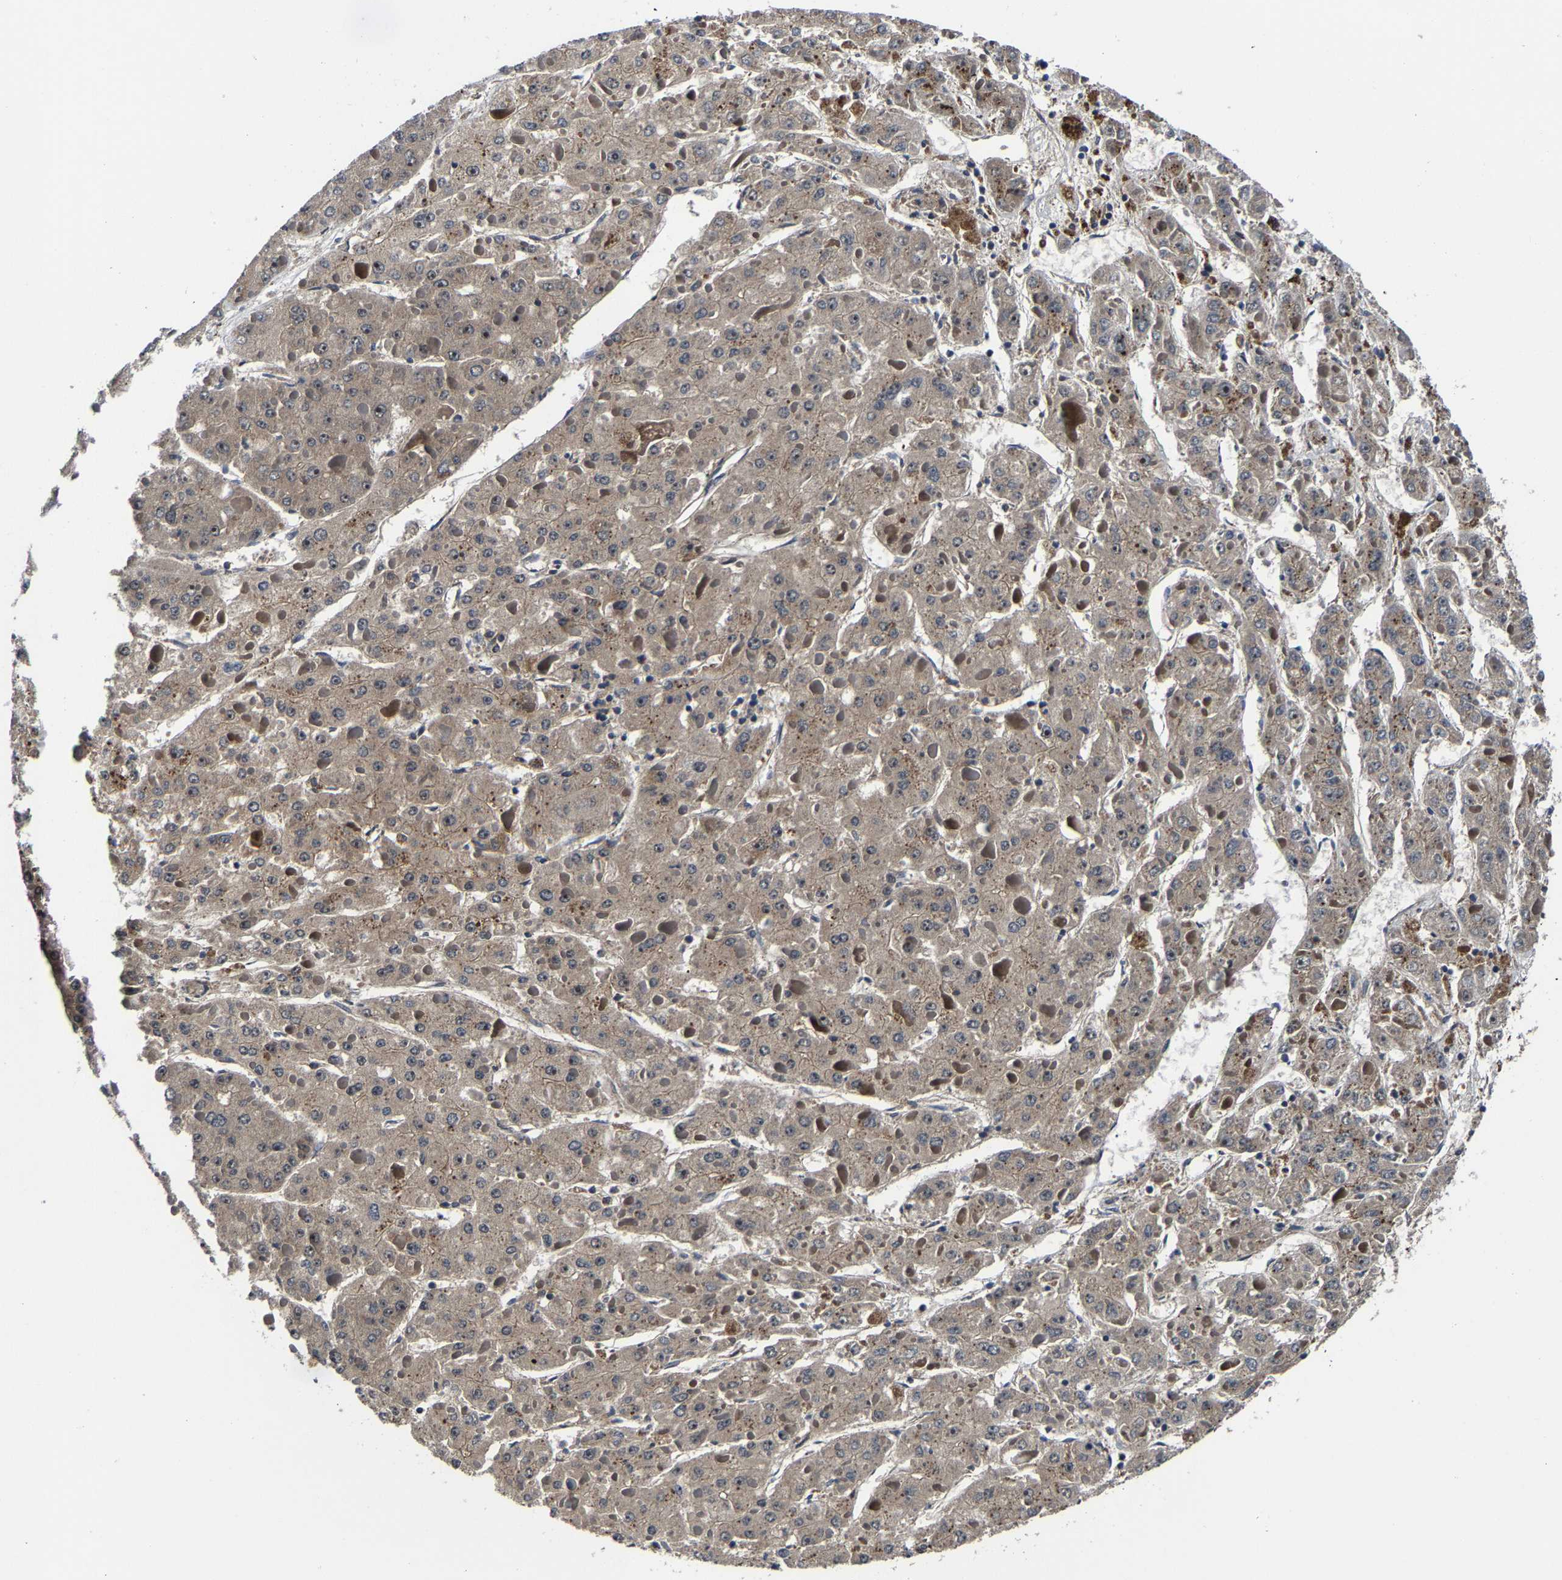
{"staining": {"intensity": "weak", "quantity": "<25%", "location": "cytoplasmic/membranous"}, "tissue": "liver cancer", "cell_type": "Tumor cells", "image_type": "cancer", "snomed": [{"axis": "morphology", "description": "Carcinoma, Hepatocellular, NOS"}, {"axis": "topography", "description": "Liver"}], "caption": "Liver cancer was stained to show a protein in brown. There is no significant staining in tumor cells.", "gene": "ZCCHC7", "patient": {"sex": "female", "age": 73}}